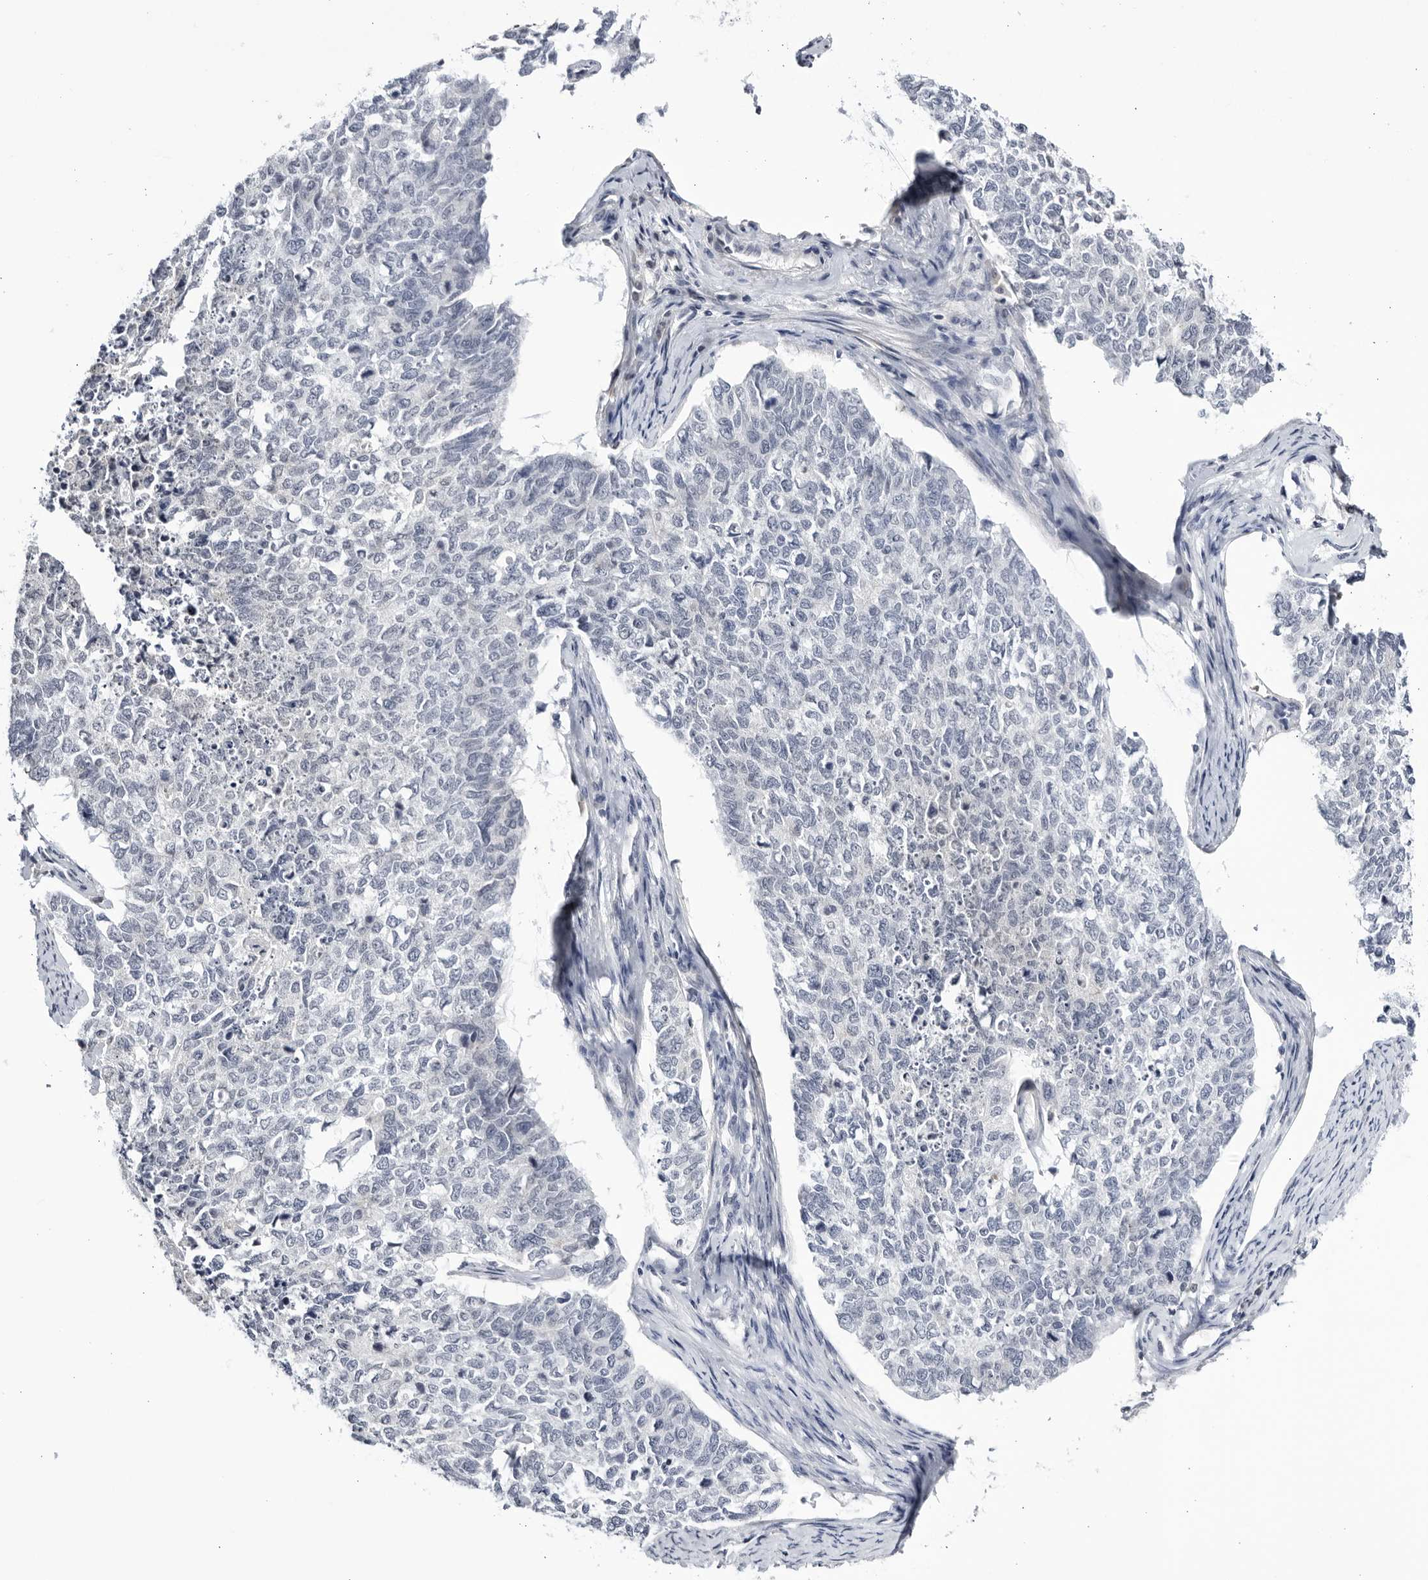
{"staining": {"intensity": "negative", "quantity": "none", "location": "none"}, "tissue": "cervical cancer", "cell_type": "Tumor cells", "image_type": "cancer", "snomed": [{"axis": "morphology", "description": "Squamous cell carcinoma, NOS"}, {"axis": "topography", "description": "Cervix"}], "caption": "This is an IHC photomicrograph of cervical squamous cell carcinoma. There is no positivity in tumor cells.", "gene": "CNBD1", "patient": {"sex": "female", "age": 63}}